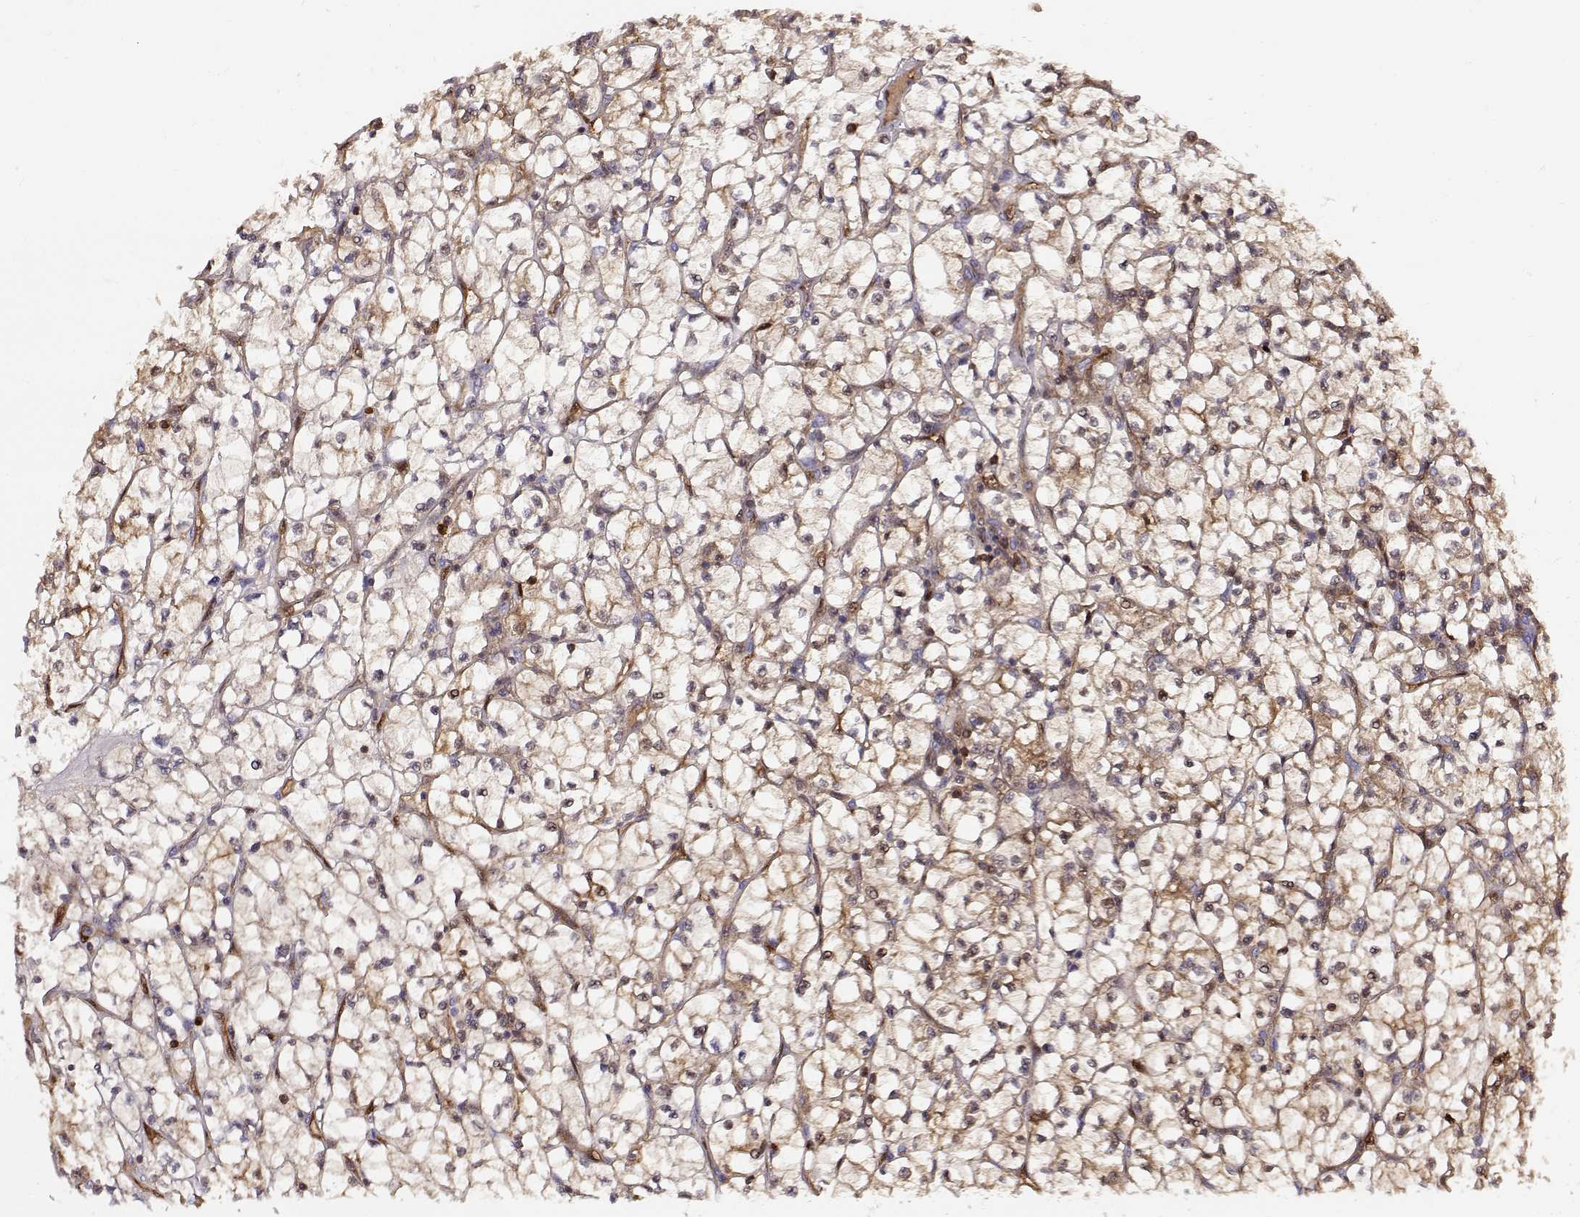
{"staining": {"intensity": "weak", "quantity": ">75%", "location": "cytoplasmic/membranous"}, "tissue": "renal cancer", "cell_type": "Tumor cells", "image_type": "cancer", "snomed": [{"axis": "morphology", "description": "Adenocarcinoma, NOS"}, {"axis": "topography", "description": "Kidney"}], "caption": "Immunohistochemistry (IHC) image of human renal cancer (adenocarcinoma) stained for a protein (brown), which shows low levels of weak cytoplasmic/membranous staining in approximately >75% of tumor cells.", "gene": "PNP", "patient": {"sex": "female", "age": 64}}